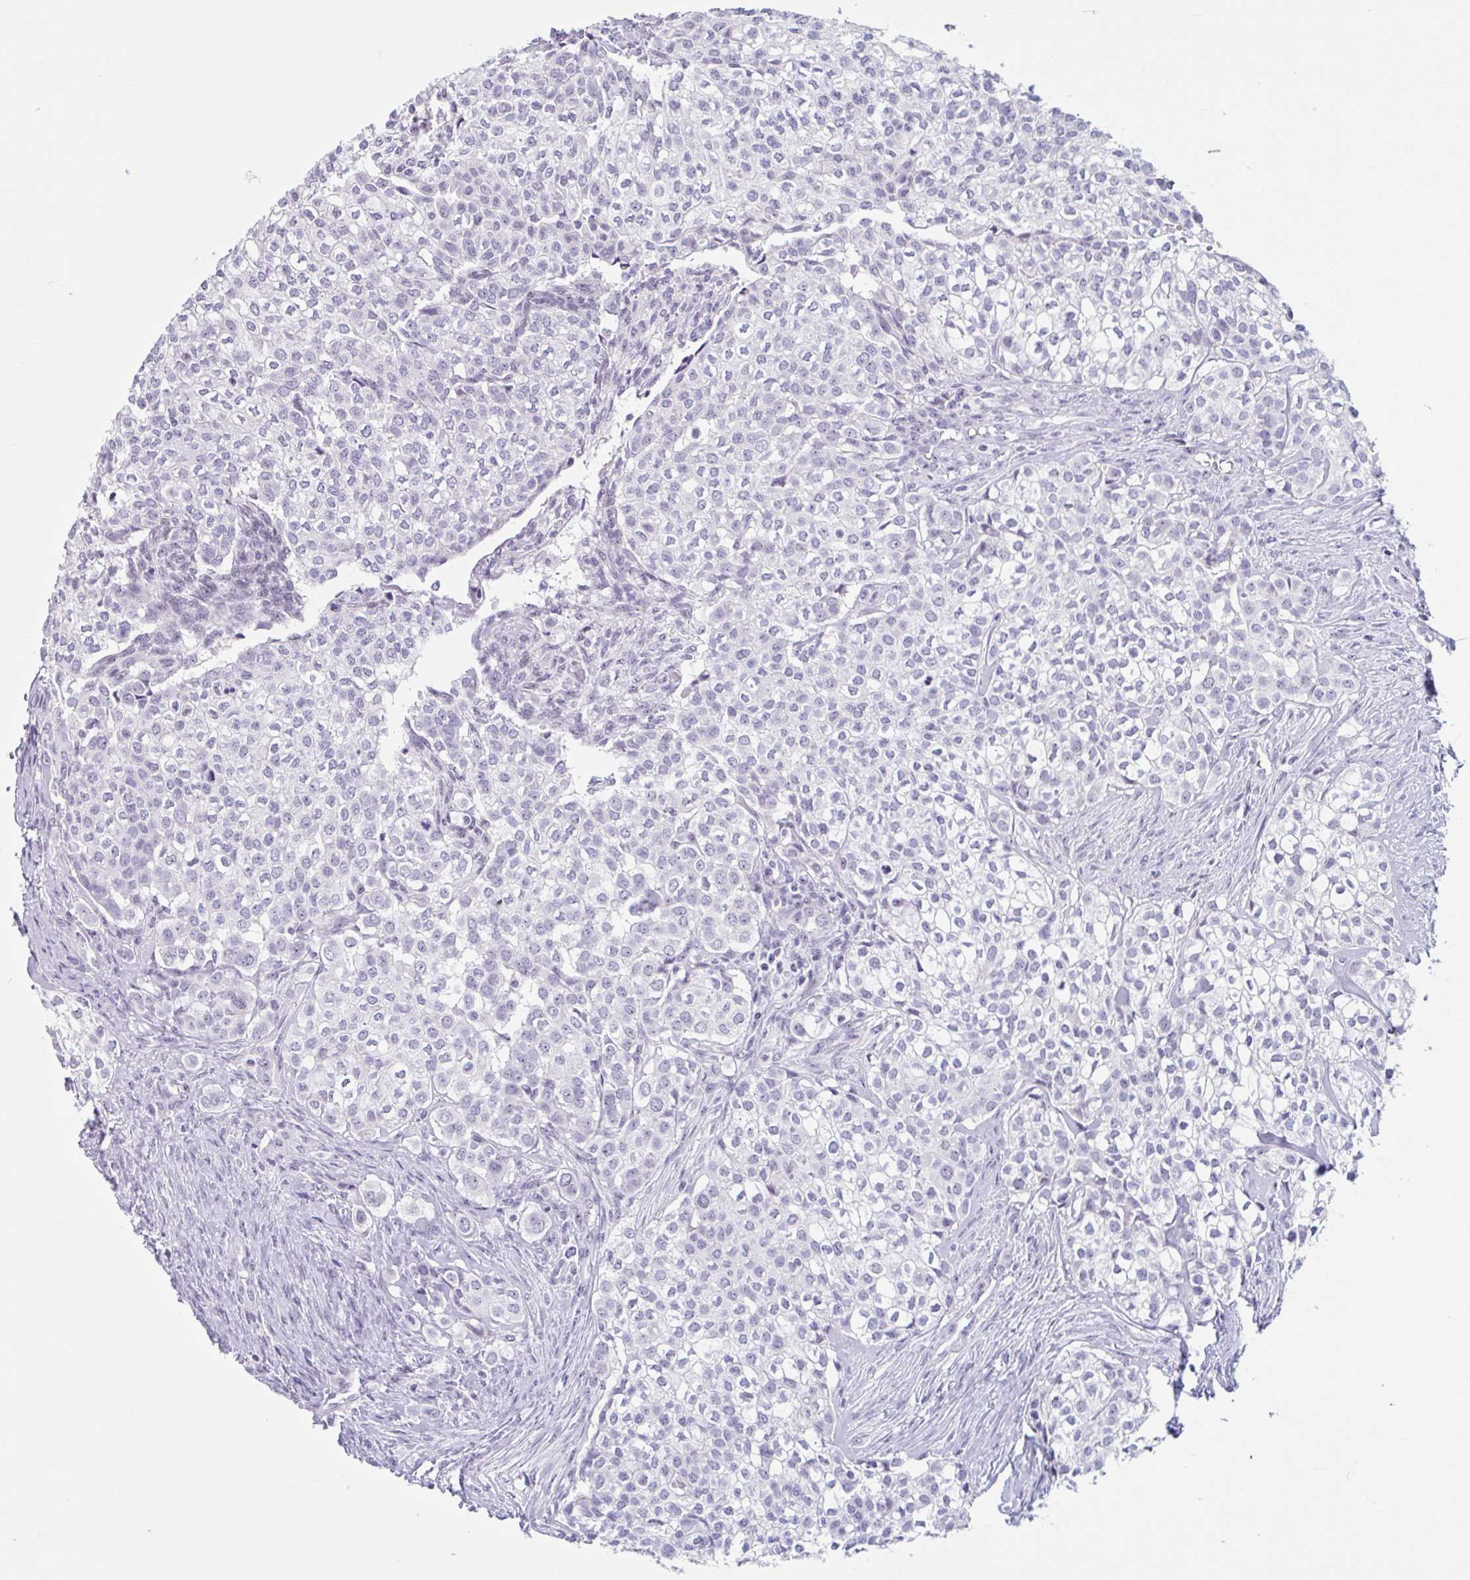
{"staining": {"intensity": "negative", "quantity": "none", "location": "none"}, "tissue": "head and neck cancer", "cell_type": "Tumor cells", "image_type": "cancer", "snomed": [{"axis": "morphology", "description": "Adenocarcinoma, NOS"}, {"axis": "topography", "description": "Head-Neck"}], "caption": "Head and neck cancer was stained to show a protein in brown. There is no significant positivity in tumor cells. (DAB (3,3'-diaminobenzidine) immunohistochemistry, high magnification).", "gene": "LENG9", "patient": {"sex": "male", "age": 81}}